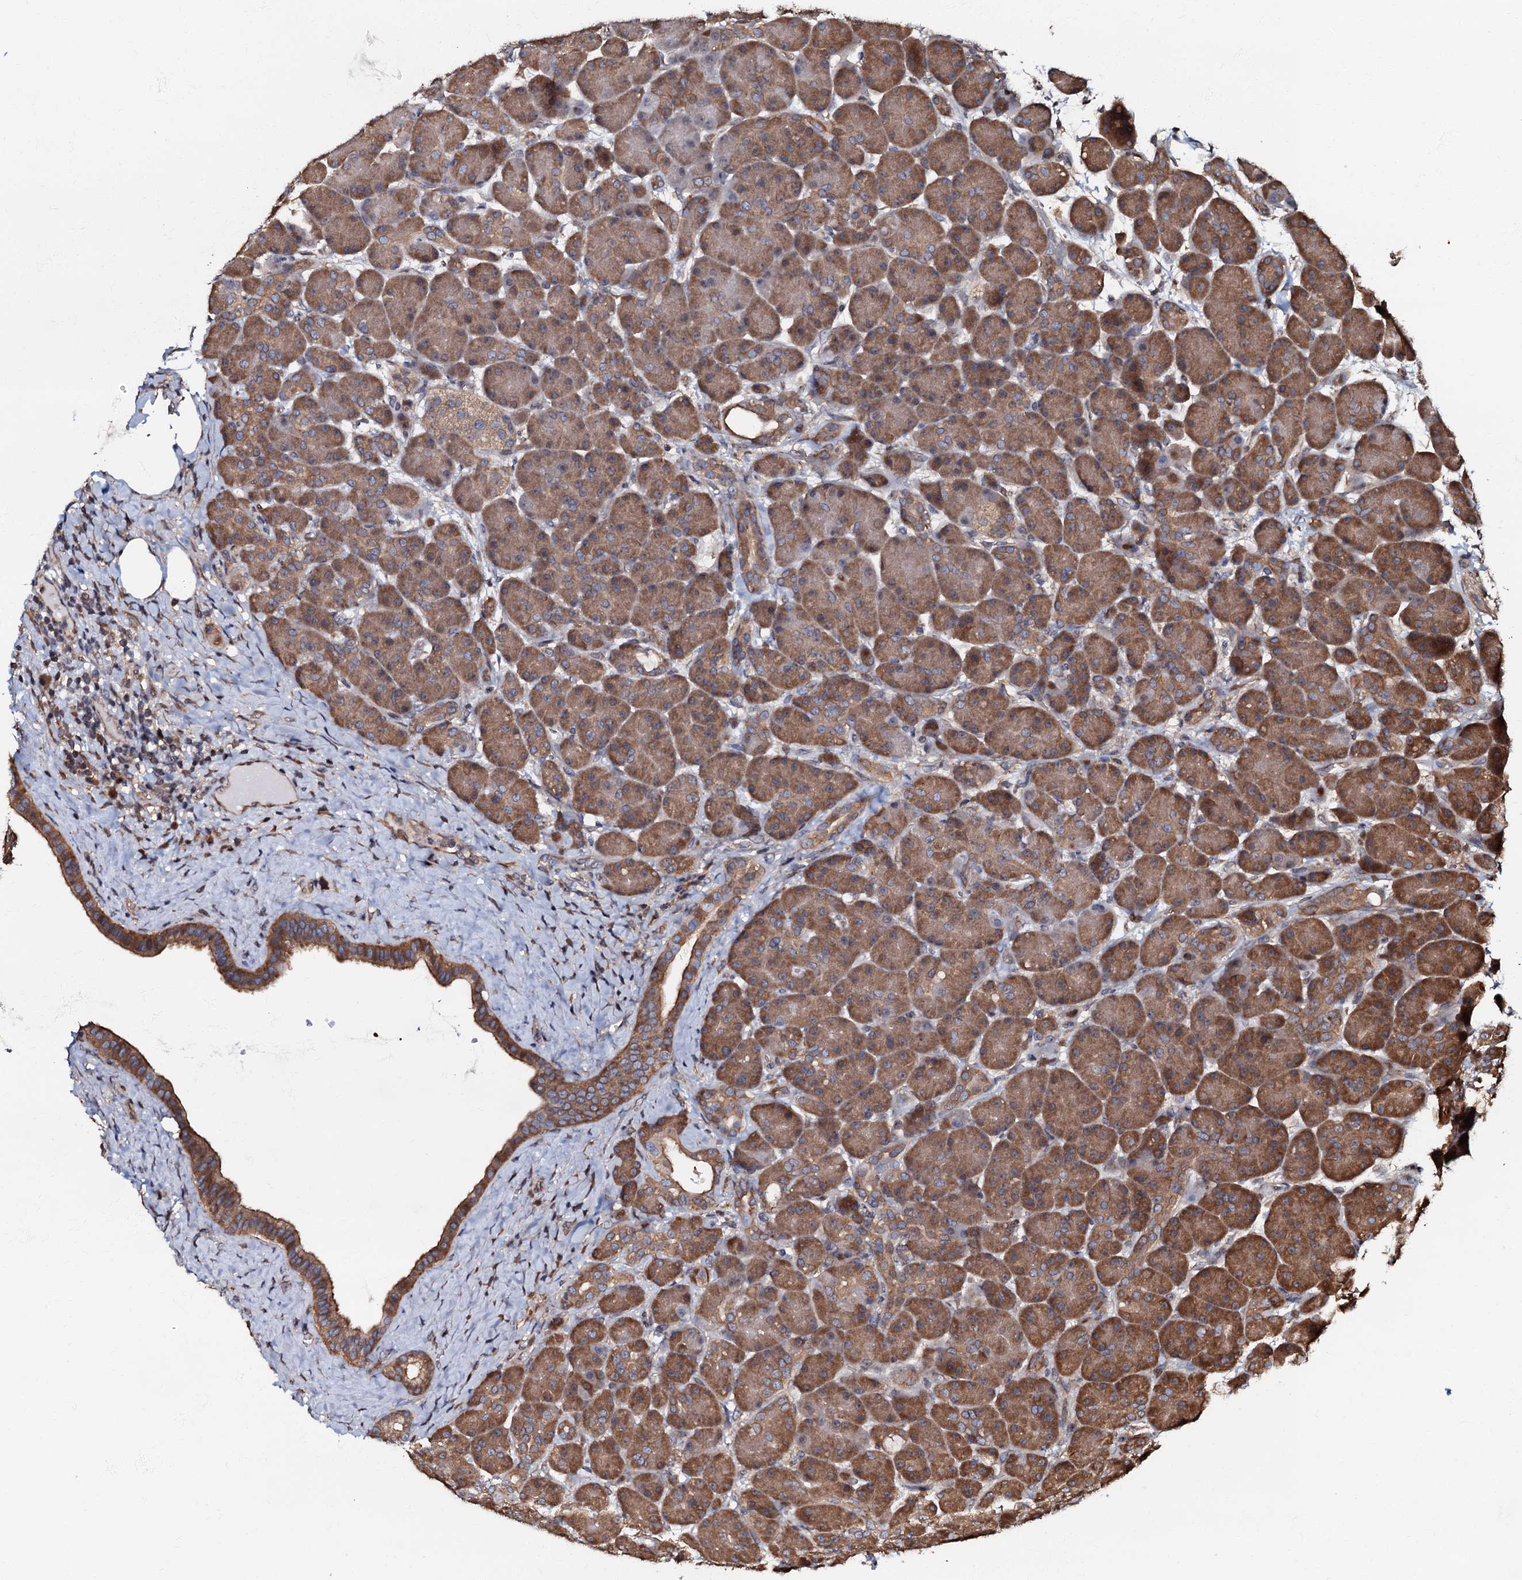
{"staining": {"intensity": "moderate", "quantity": ">75%", "location": "cytoplasmic/membranous"}, "tissue": "pancreas", "cell_type": "Exocrine glandular cells", "image_type": "normal", "snomed": [{"axis": "morphology", "description": "Normal tissue, NOS"}, {"axis": "topography", "description": "Pancreas"}], "caption": "IHC of unremarkable pancreas demonstrates medium levels of moderate cytoplasmic/membranous positivity in about >75% of exocrine glandular cells.", "gene": "OSBP", "patient": {"sex": "male", "age": 63}}